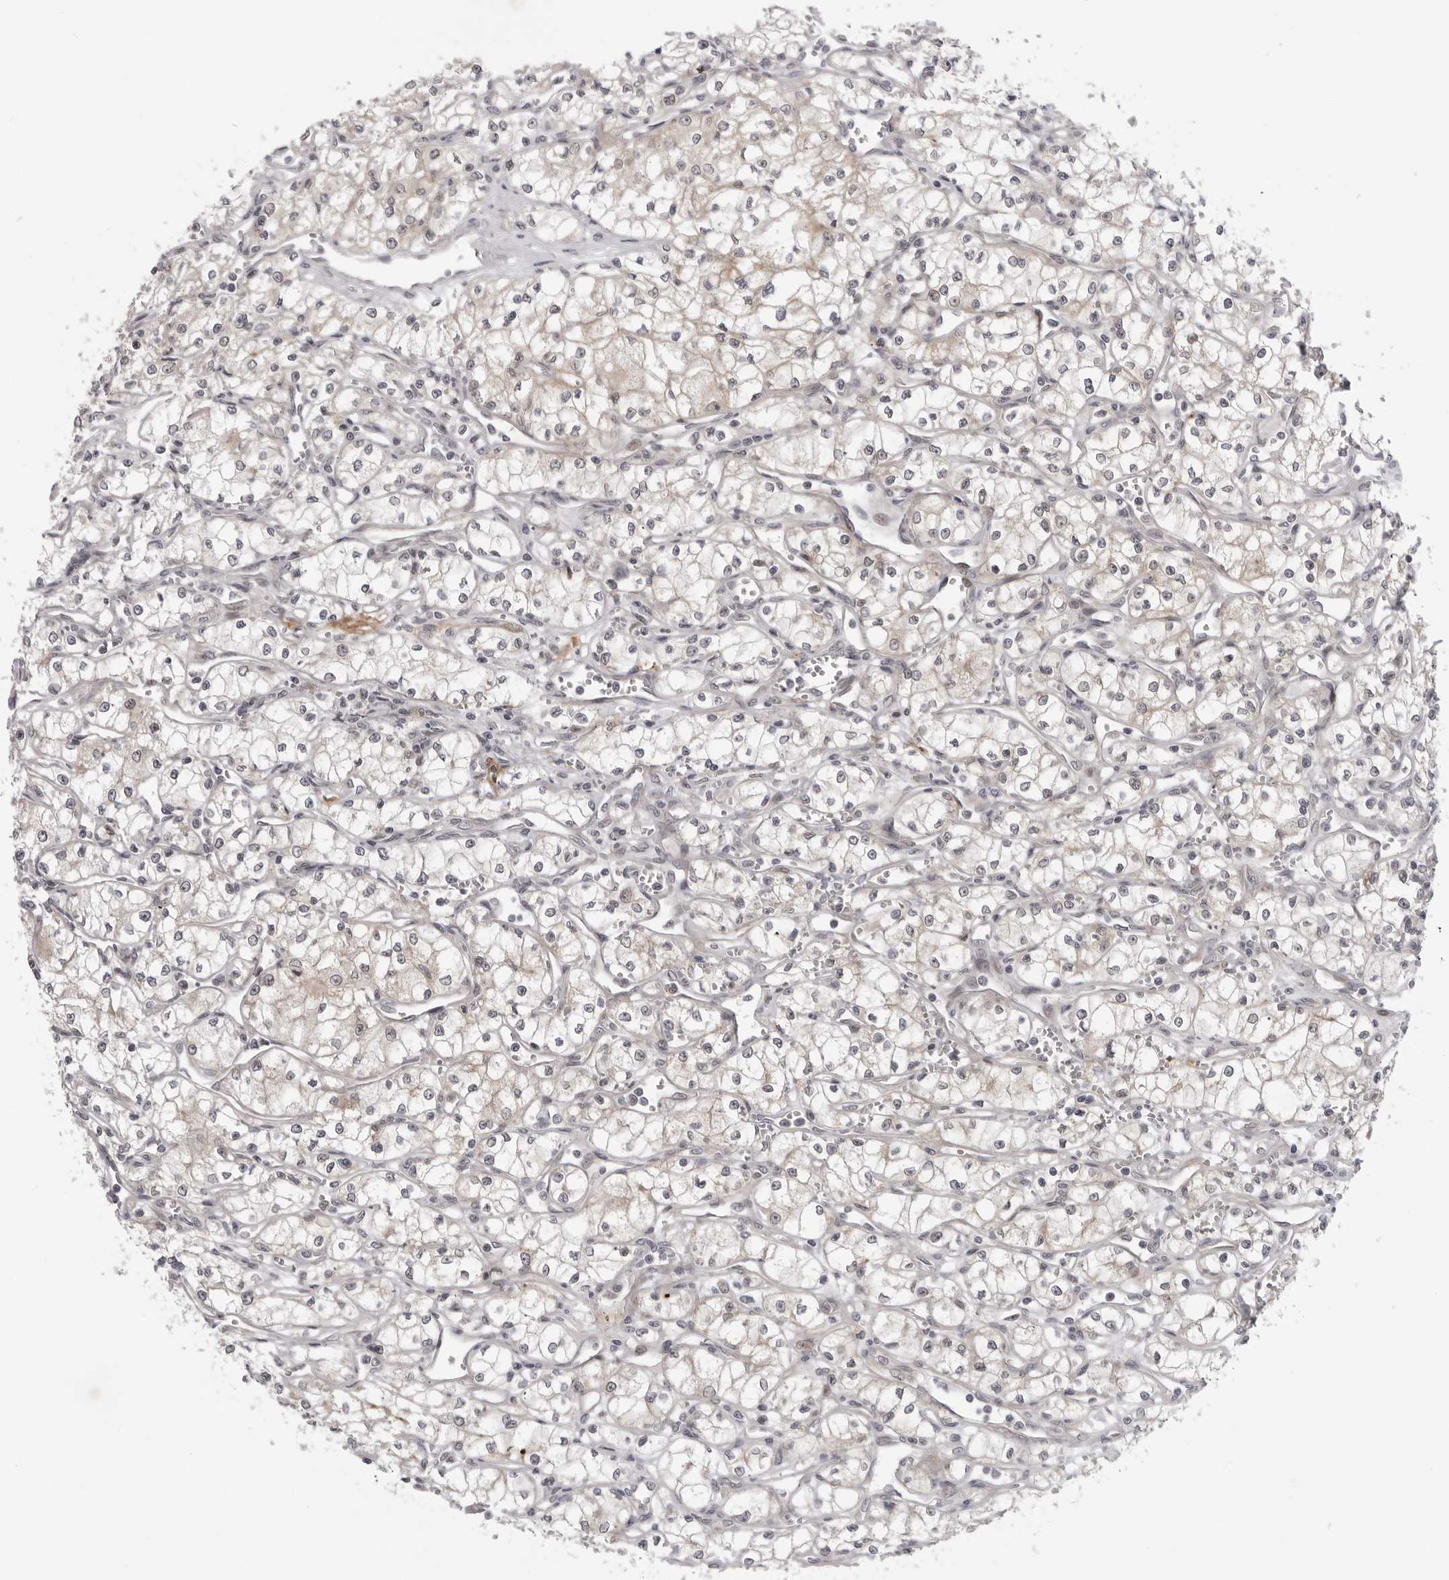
{"staining": {"intensity": "weak", "quantity": ">75%", "location": "cytoplasmic/membranous,nuclear"}, "tissue": "renal cancer", "cell_type": "Tumor cells", "image_type": "cancer", "snomed": [{"axis": "morphology", "description": "Adenocarcinoma, NOS"}, {"axis": "topography", "description": "Kidney"}], "caption": "There is low levels of weak cytoplasmic/membranous and nuclear positivity in tumor cells of renal cancer, as demonstrated by immunohistochemical staining (brown color).", "gene": "ALPK2", "patient": {"sex": "male", "age": 59}}